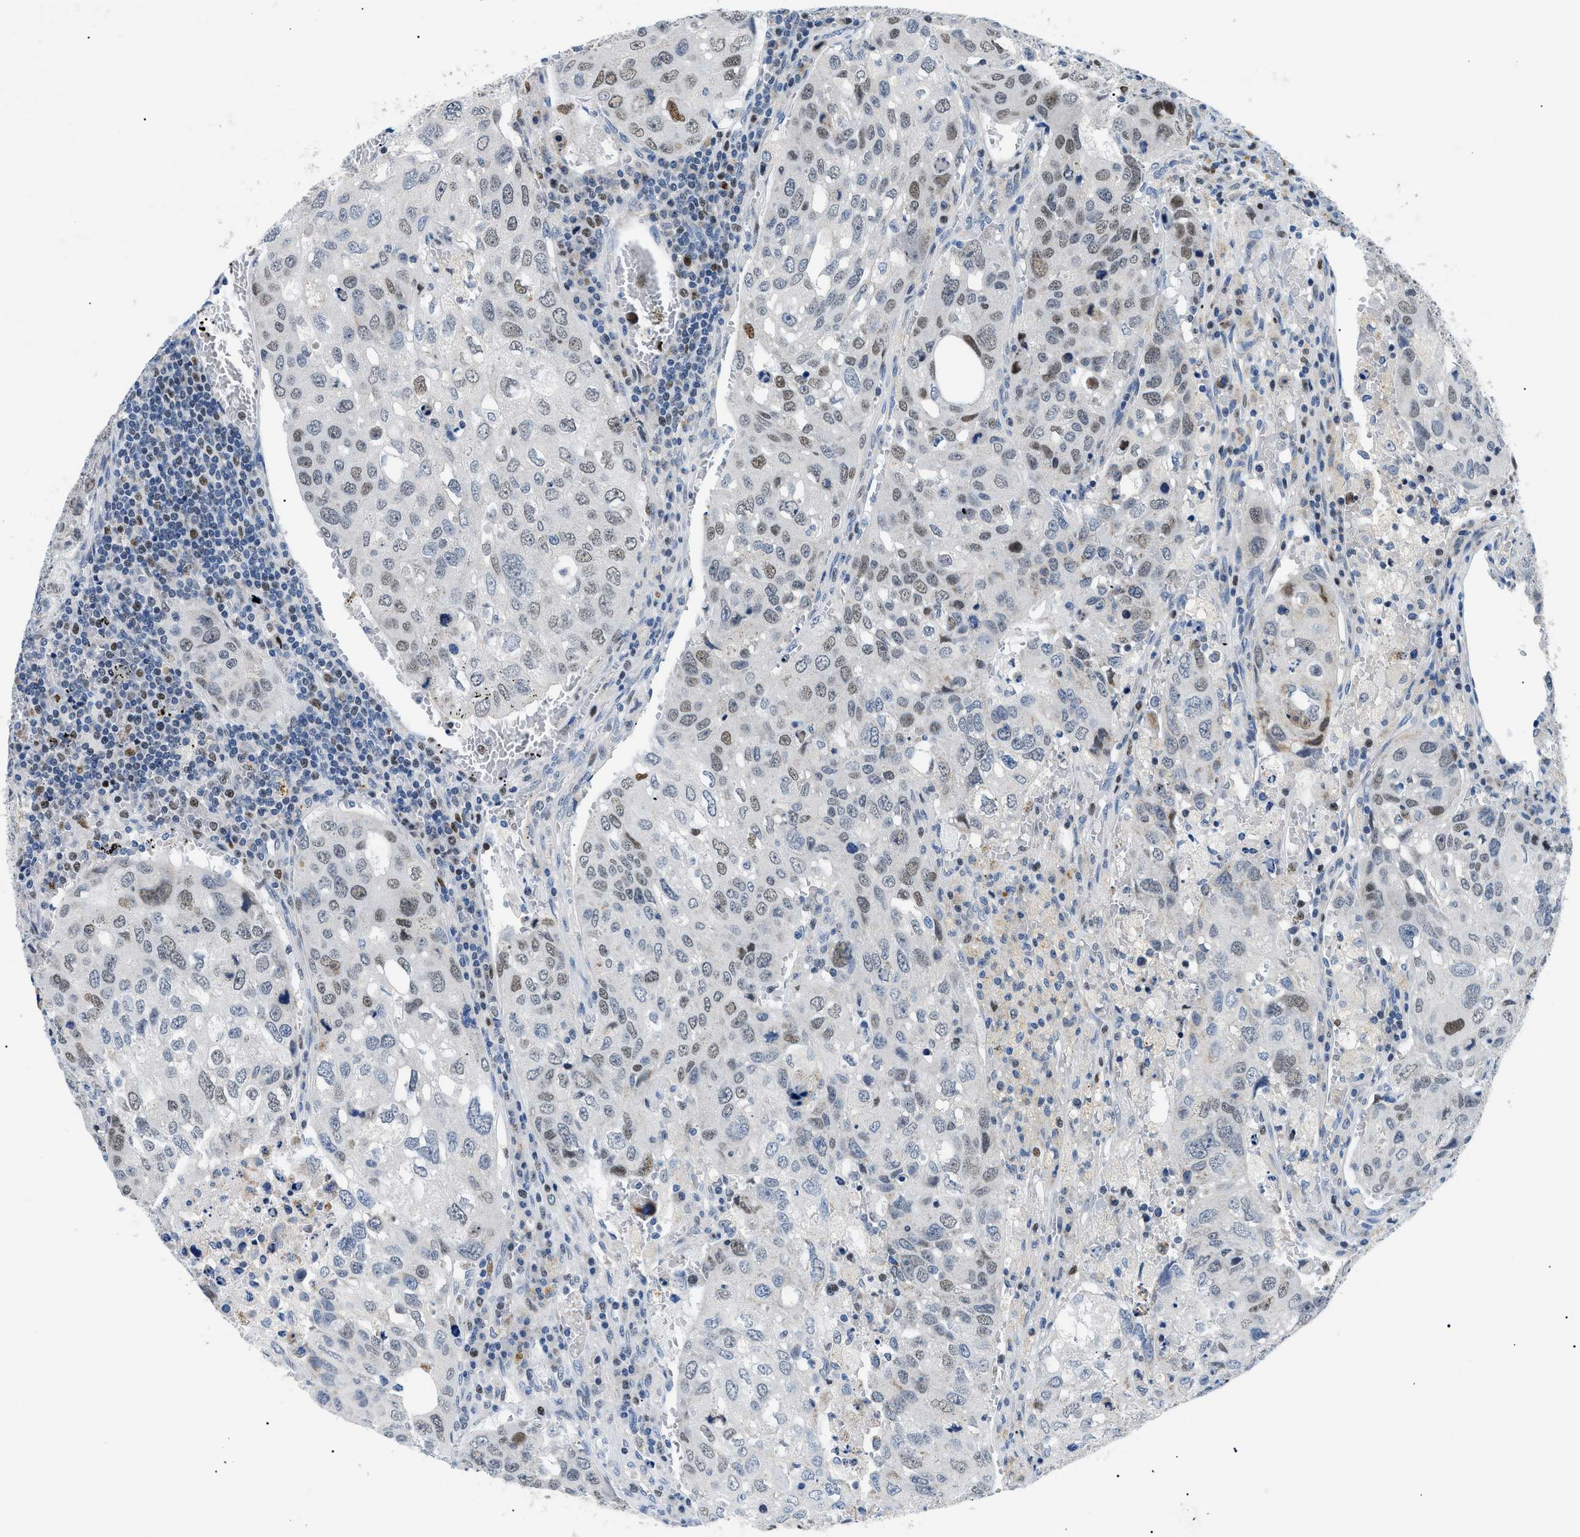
{"staining": {"intensity": "weak", "quantity": "25%-75%", "location": "nuclear"}, "tissue": "urothelial cancer", "cell_type": "Tumor cells", "image_type": "cancer", "snomed": [{"axis": "morphology", "description": "Urothelial carcinoma, High grade"}, {"axis": "topography", "description": "Lymph node"}, {"axis": "topography", "description": "Urinary bladder"}], "caption": "Immunohistochemistry (IHC) staining of urothelial carcinoma (high-grade), which exhibits low levels of weak nuclear expression in about 25%-75% of tumor cells indicating weak nuclear protein expression. The staining was performed using DAB (3,3'-diaminobenzidine) (brown) for protein detection and nuclei were counterstained in hematoxylin (blue).", "gene": "SMARCC1", "patient": {"sex": "male", "age": 51}}